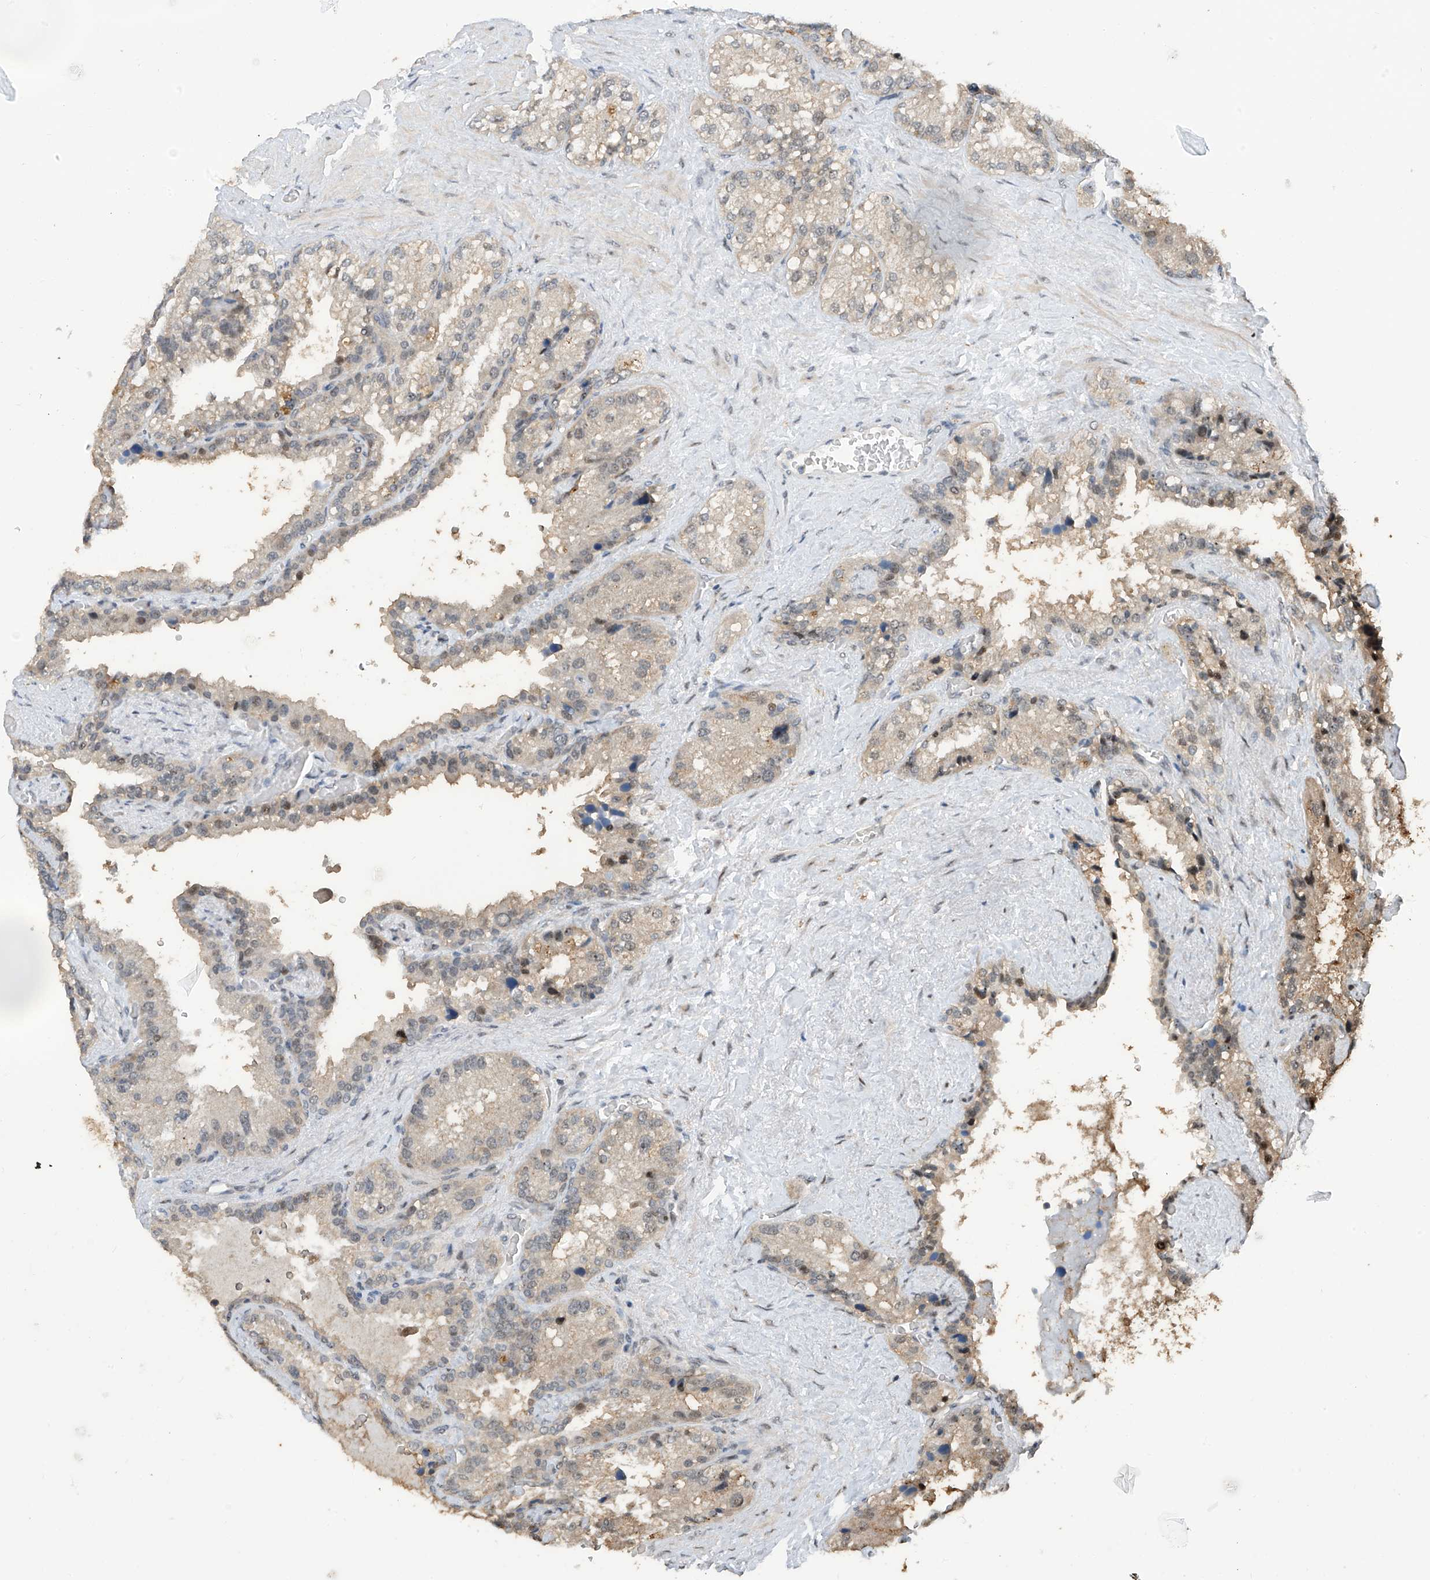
{"staining": {"intensity": "weak", "quantity": "<25%", "location": "nuclear"}, "tissue": "seminal vesicle", "cell_type": "Glandular cells", "image_type": "normal", "snomed": [{"axis": "morphology", "description": "Normal tissue, NOS"}, {"axis": "topography", "description": "Prostate"}, {"axis": "topography", "description": "Seminal veicle"}], "caption": "Glandular cells show no significant expression in unremarkable seminal vesicle. The staining is performed using DAB (3,3'-diaminobenzidine) brown chromogen with nuclei counter-stained in using hematoxylin.", "gene": "C1orf131", "patient": {"sex": "male", "age": 68}}